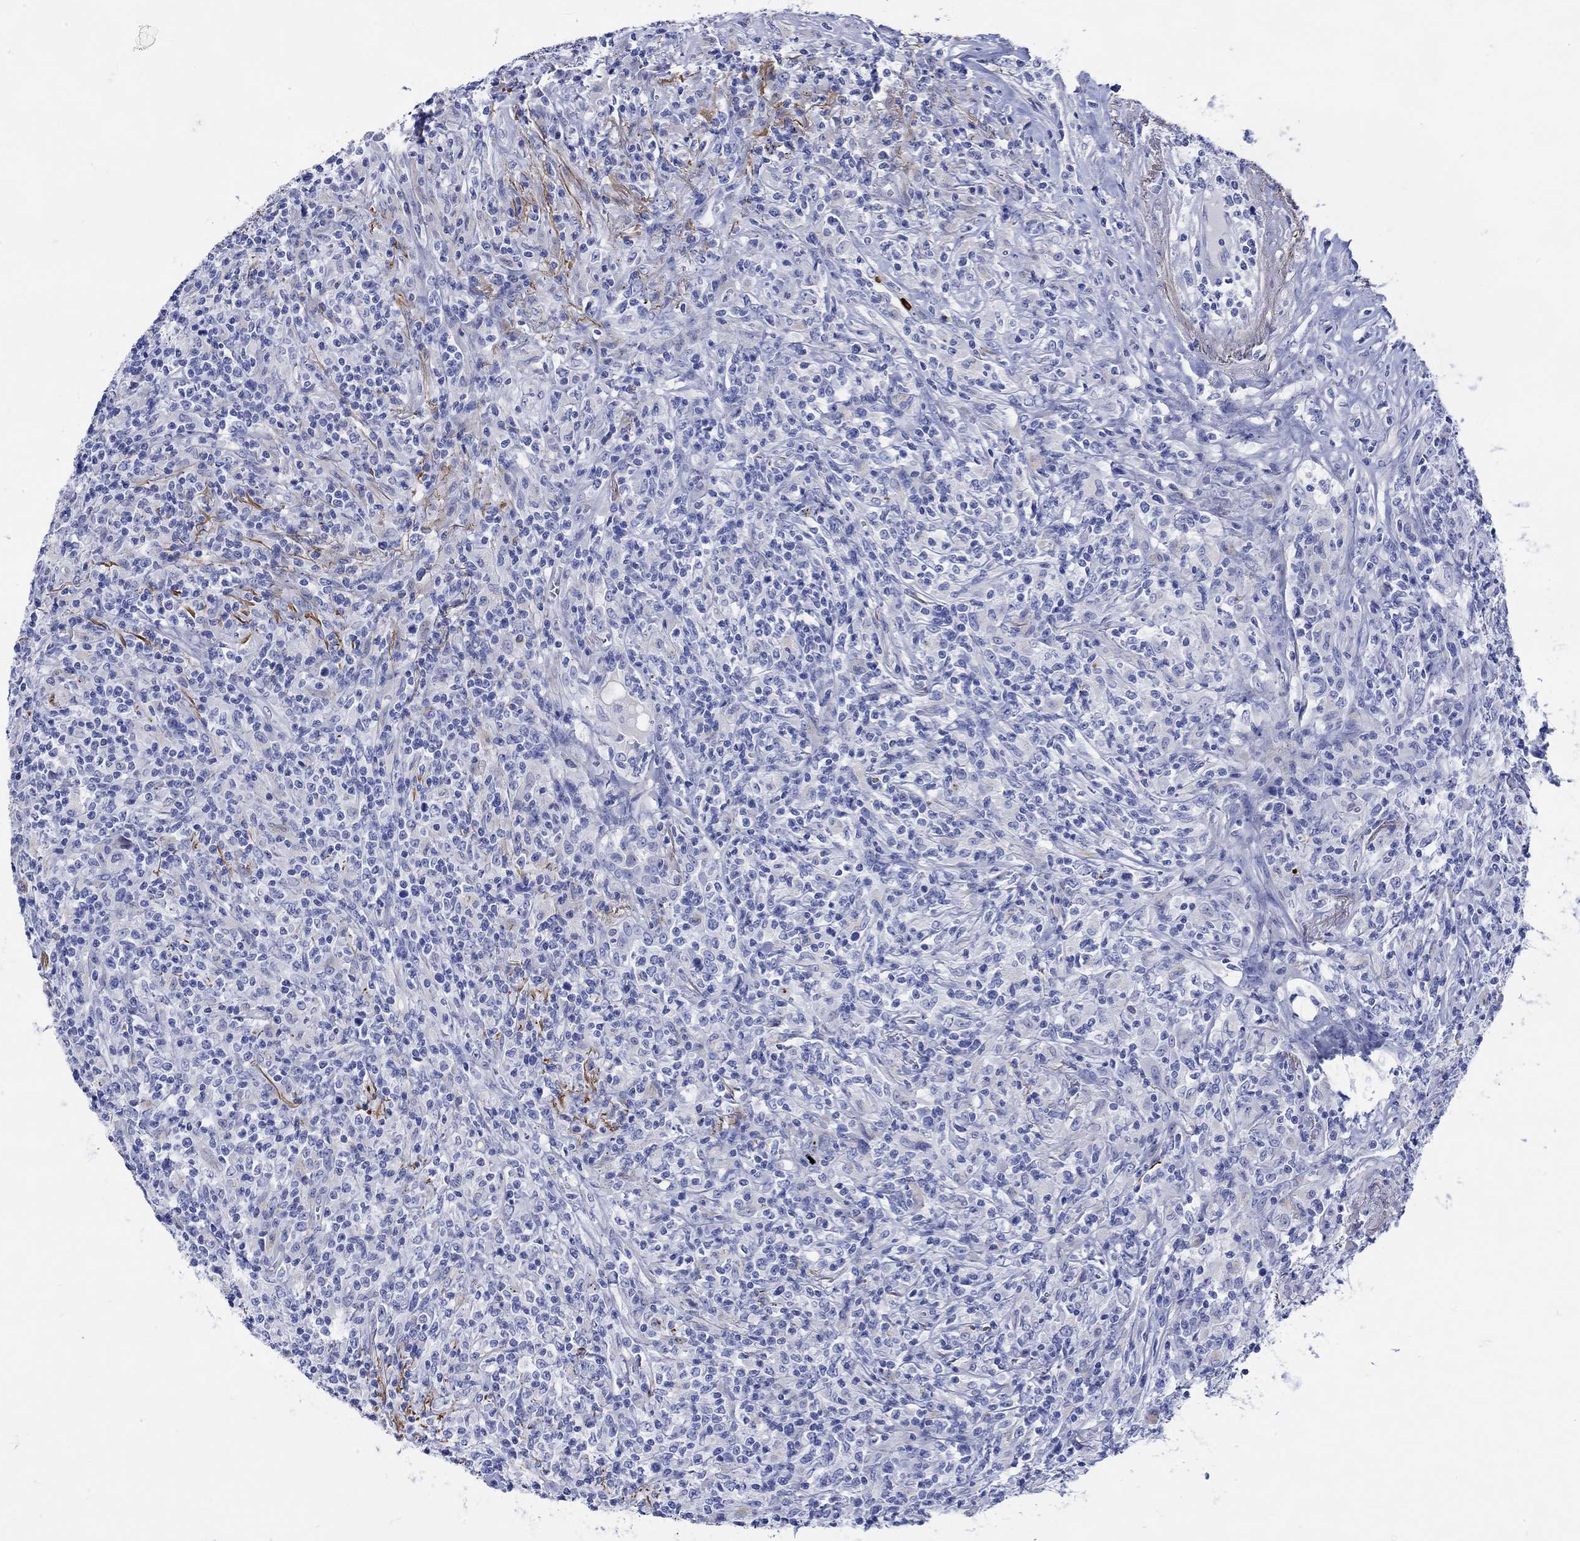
{"staining": {"intensity": "negative", "quantity": "none", "location": "none"}, "tissue": "lymphoma", "cell_type": "Tumor cells", "image_type": "cancer", "snomed": [{"axis": "morphology", "description": "Malignant lymphoma, non-Hodgkin's type, High grade"}, {"axis": "topography", "description": "Lung"}], "caption": "Protein analysis of malignant lymphoma, non-Hodgkin's type (high-grade) demonstrates no significant positivity in tumor cells. Brightfield microscopy of immunohistochemistry (IHC) stained with DAB (brown) and hematoxylin (blue), captured at high magnification.", "gene": "ANKMY1", "patient": {"sex": "male", "age": 79}}